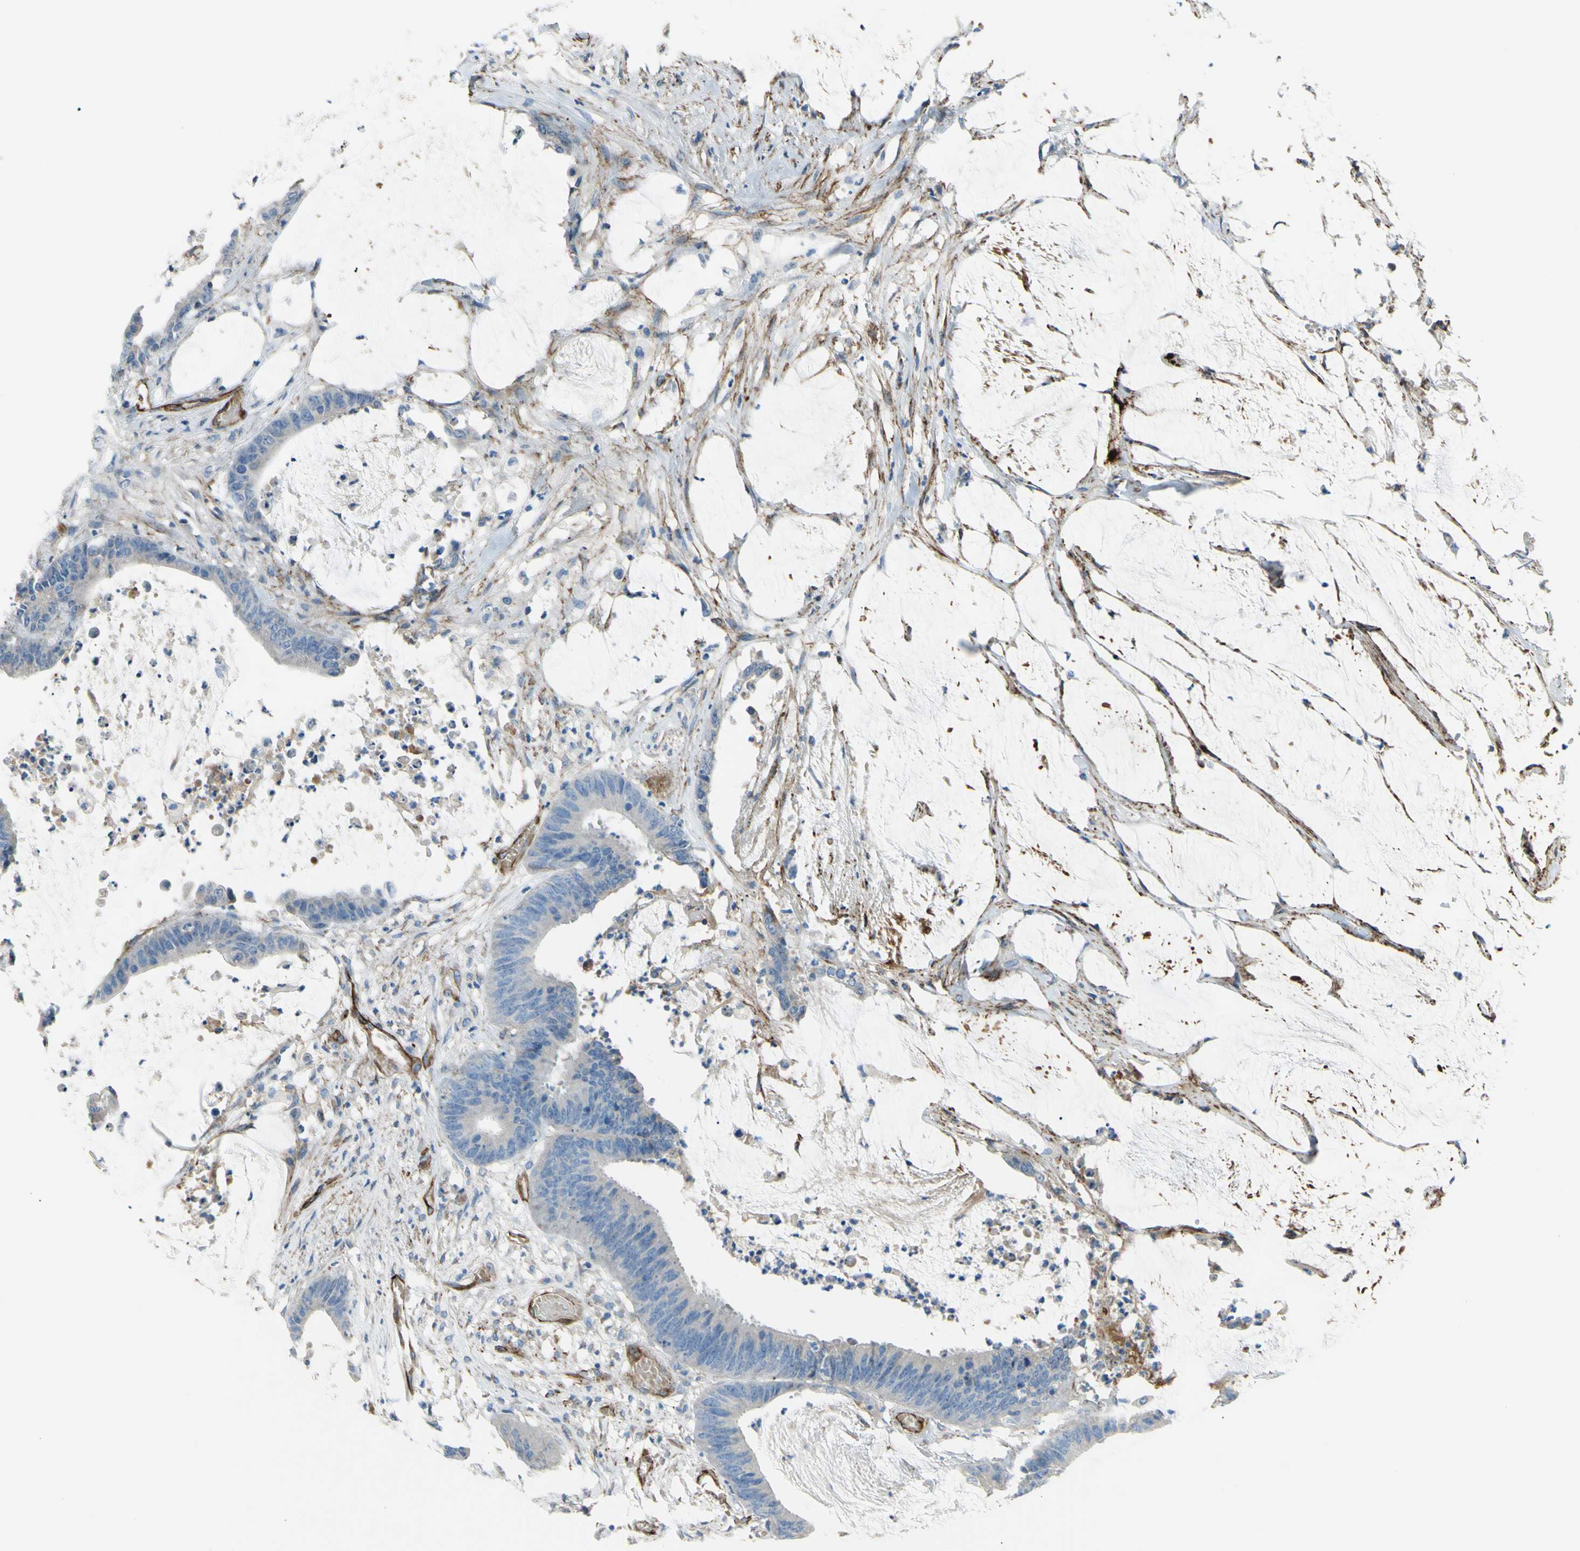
{"staining": {"intensity": "negative", "quantity": "none", "location": "none"}, "tissue": "colorectal cancer", "cell_type": "Tumor cells", "image_type": "cancer", "snomed": [{"axis": "morphology", "description": "Adenocarcinoma, NOS"}, {"axis": "topography", "description": "Rectum"}], "caption": "An immunohistochemistry (IHC) histopathology image of colorectal cancer (adenocarcinoma) is shown. There is no staining in tumor cells of colorectal cancer (adenocarcinoma).", "gene": "PRRG2", "patient": {"sex": "female", "age": 66}}